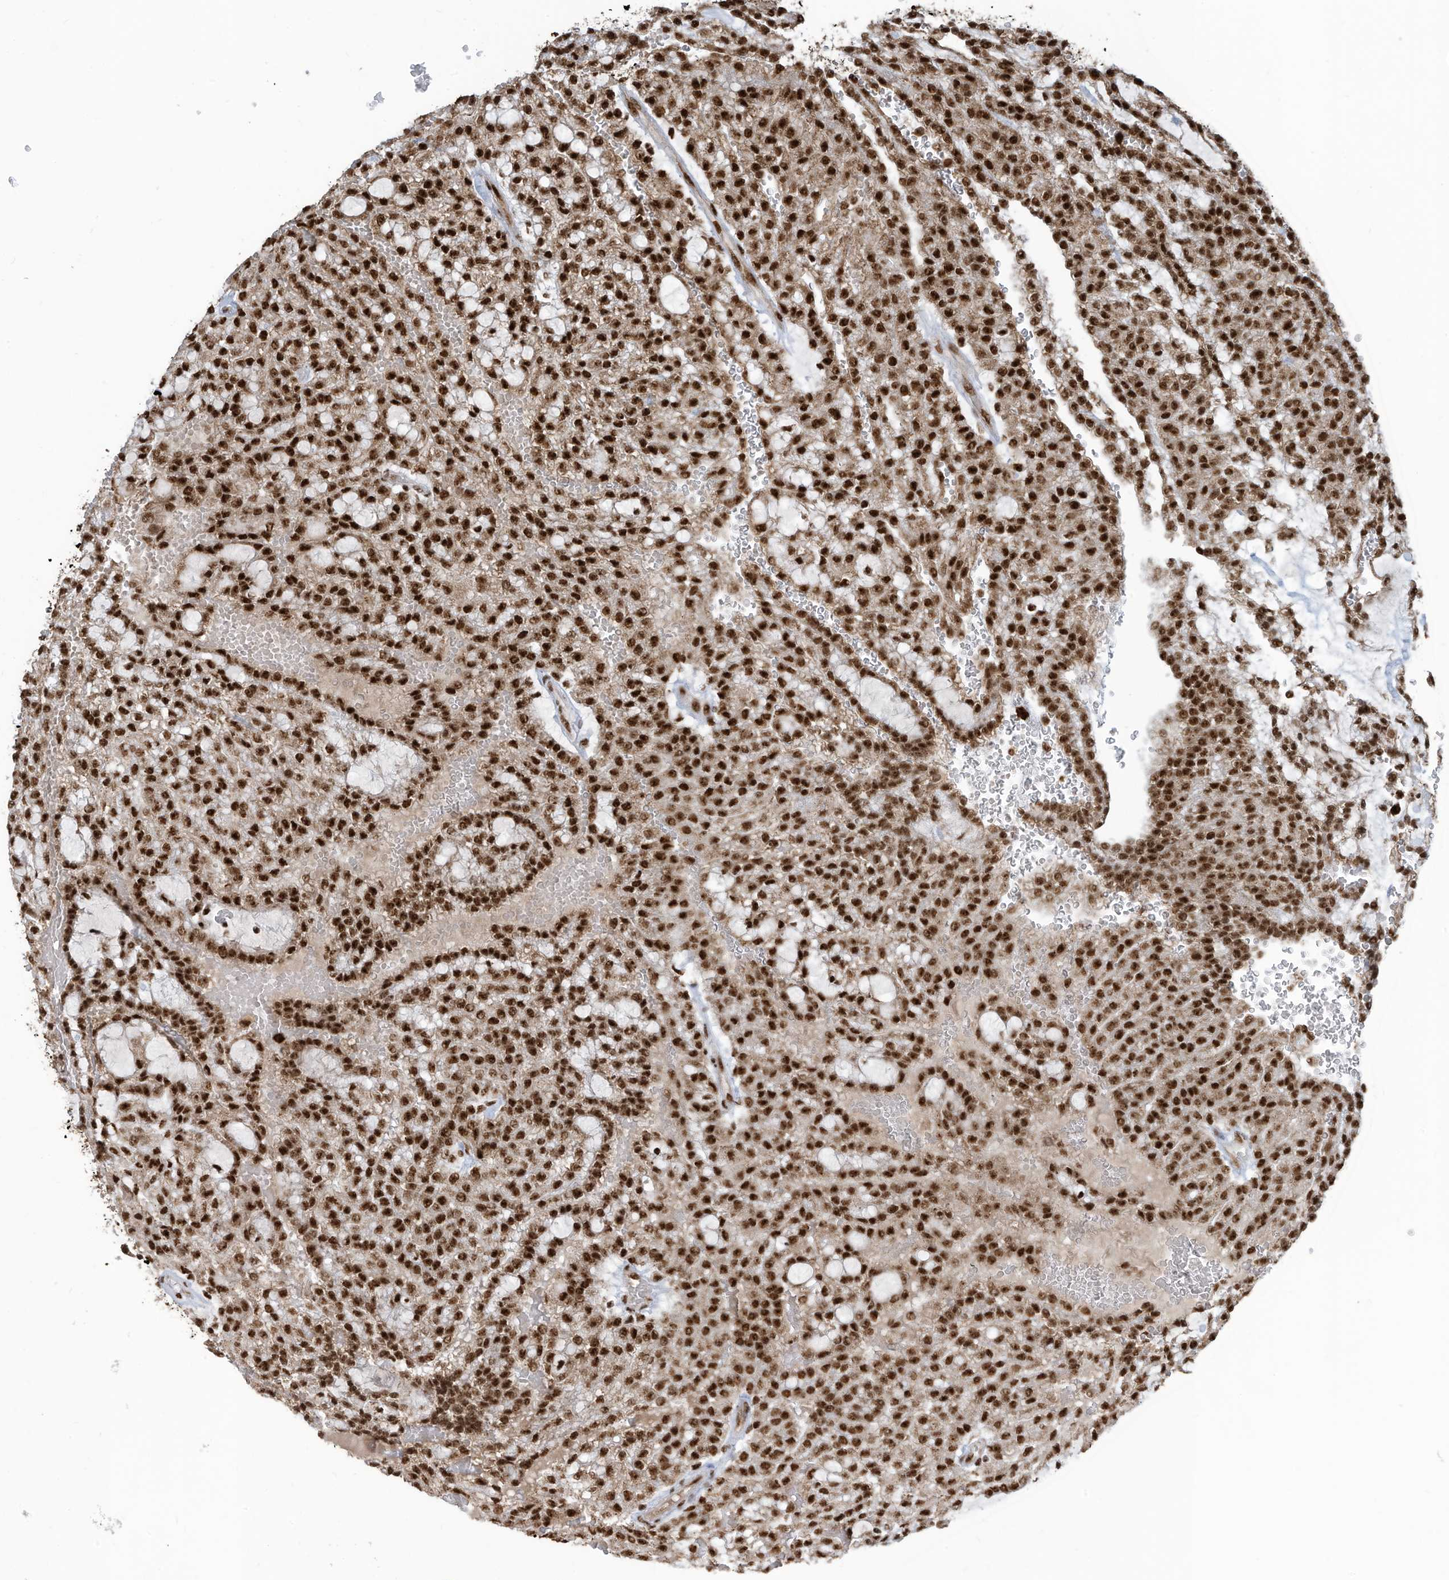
{"staining": {"intensity": "strong", "quantity": ">75%", "location": "nuclear"}, "tissue": "renal cancer", "cell_type": "Tumor cells", "image_type": "cancer", "snomed": [{"axis": "morphology", "description": "Adenocarcinoma, NOS"}, {"axis": "topography", "description": "Kidney"}], "caption": "A brown stain labels strong nuclear expression of a protein in renal cancer (adenocarcinoma) tumor cells.", "gene": "LBH", "patient": {"sex": "male", "age": 63}}